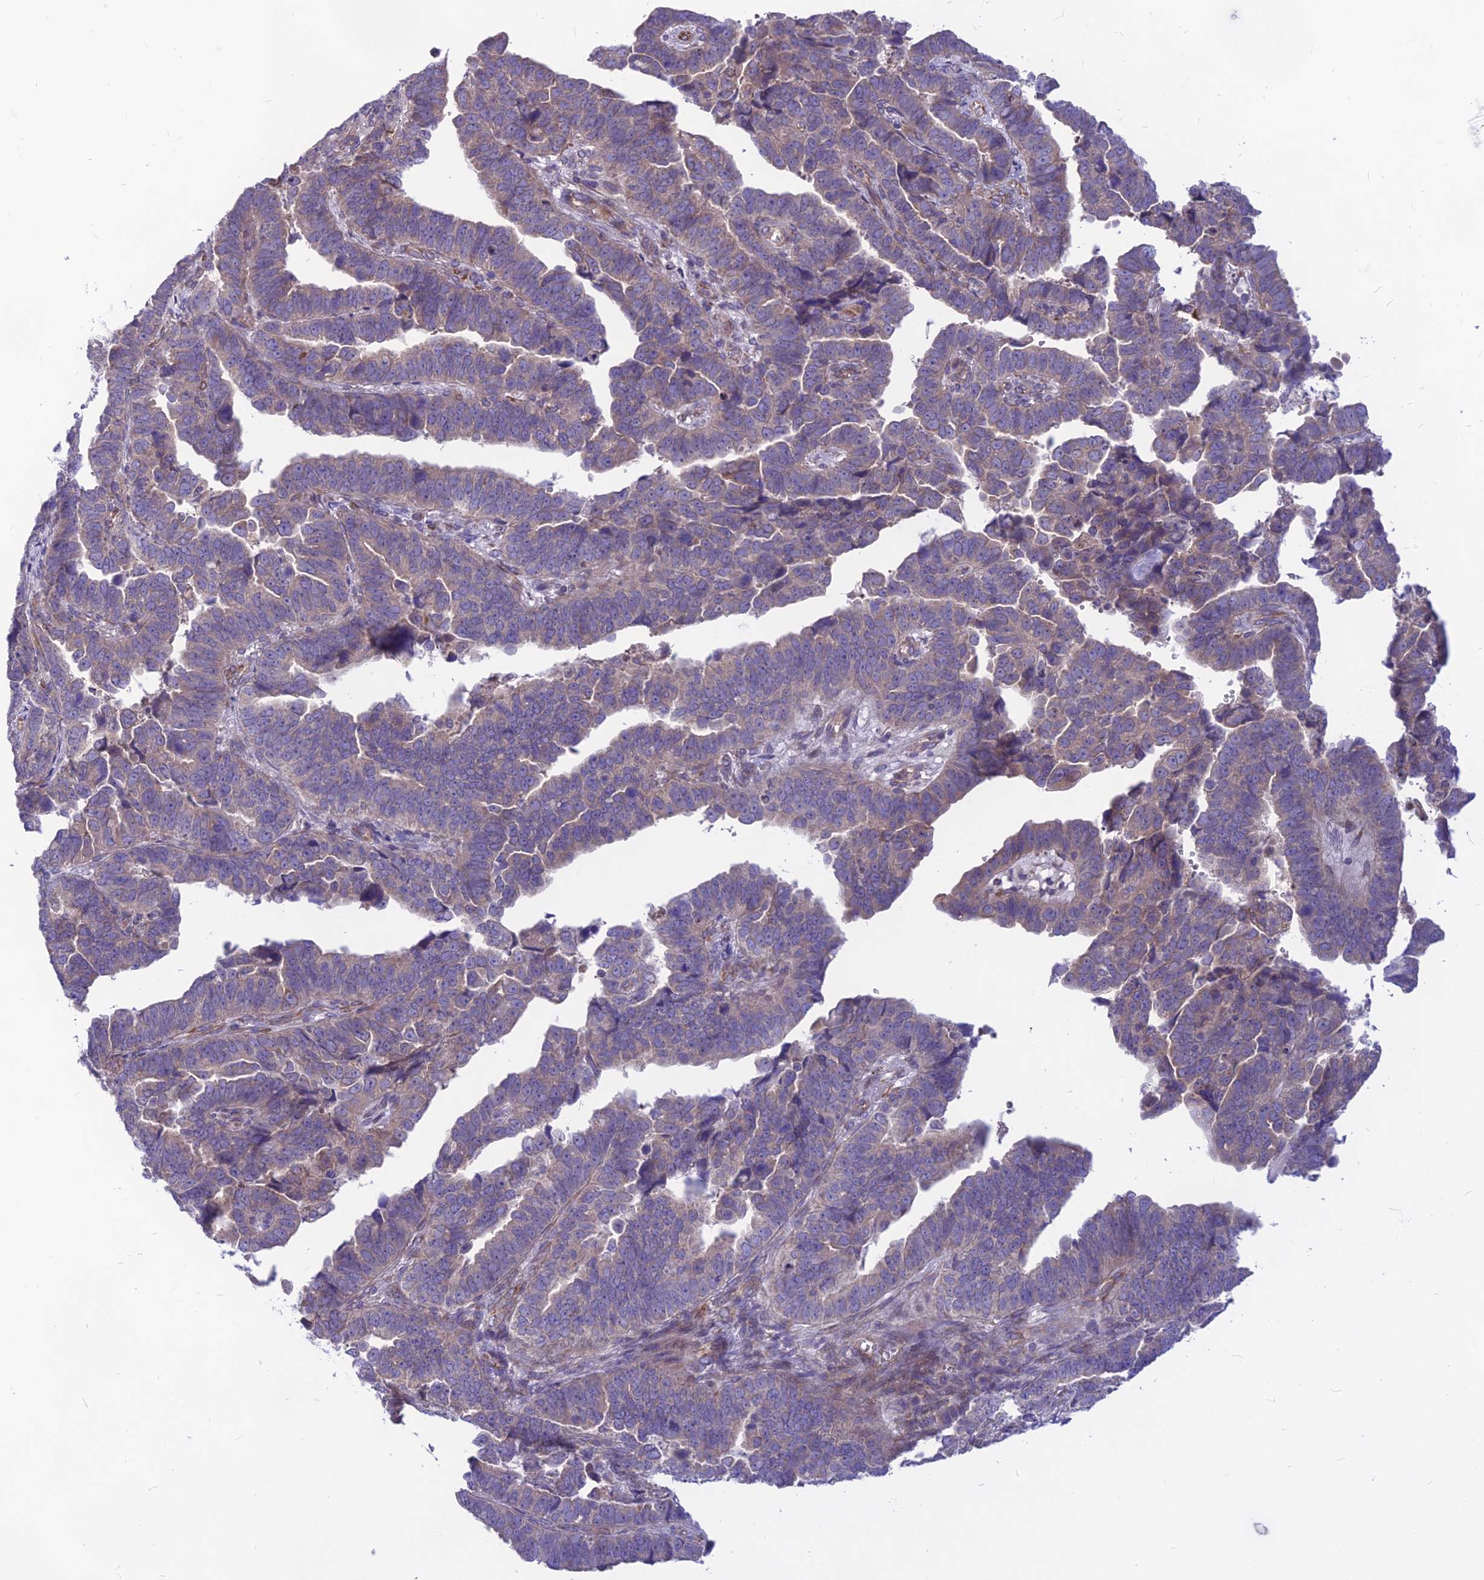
{"staining": {"intensity": "weak", "quantity": "<25%", "location": "cytoplasmic/membranous"}, "tissue": "endometrial cancer", "cell_type": "Tumor cells", "image_type": "cancer", "snomed": [{"axis": "morphology", "description": "Adenocarcinoma, NOS"}, {"axis": "topography", "description": "Endometrium"}], "caption": "Immunohistochemistry (IHC) image of neoplastic tissue: endometrial cancer stained with DAB (3,3'-diaminobenzidine) exhibits no significant protein positivity in tumor cells.", "gene": "PTCD2", "patient": {"sex": "female", "age": 75}}